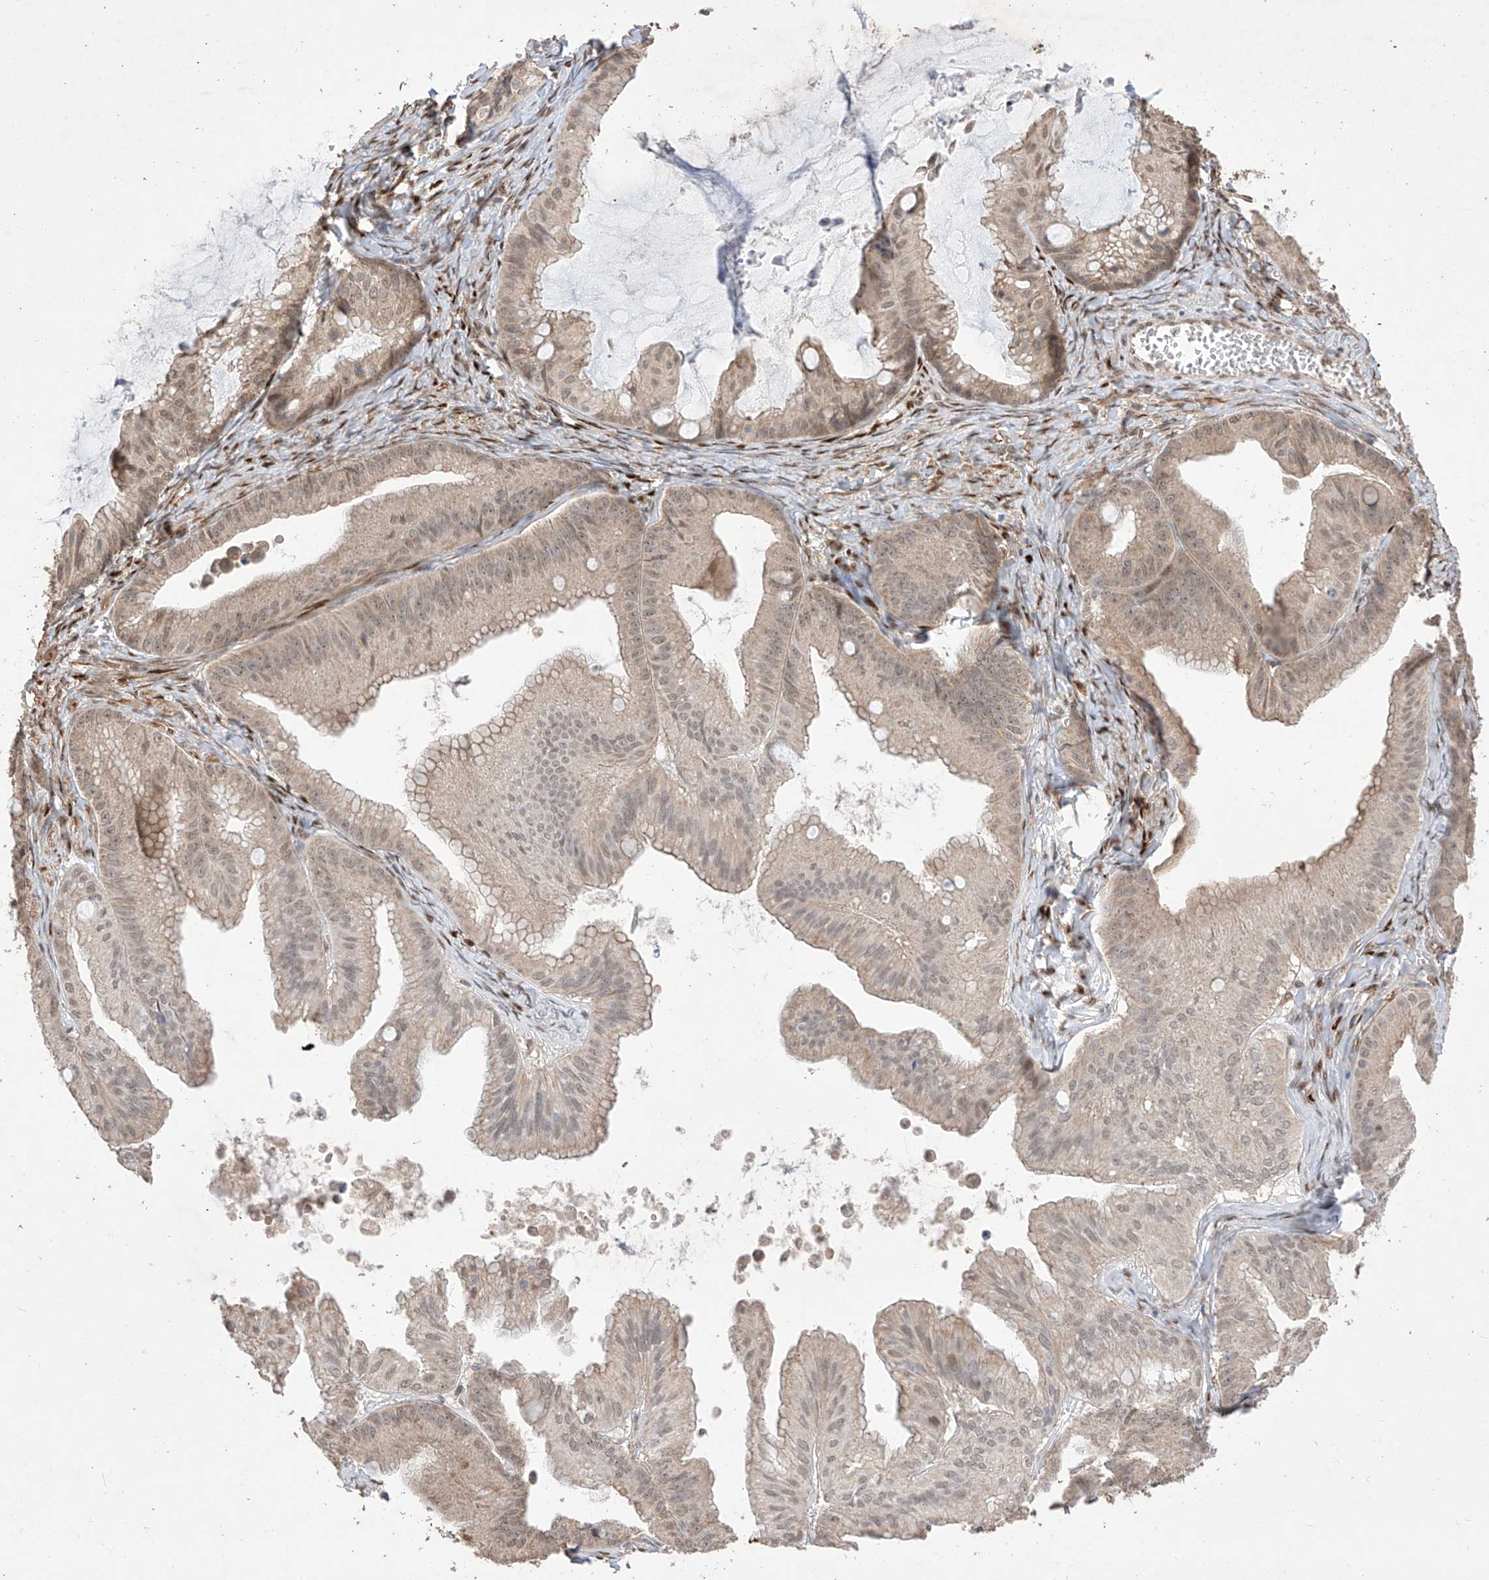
{"staining": {"intensity": "weak", "quantity": "25%-75%", "location": "cytoplasmic/membranous,nuclear"}, "tissue": "ovarian cancer", "cell_type": "Tumor cells", "image_type": "cancer", "snomed": [{"axis": "morphology", "description": "Cystadenocarcinoma, mucinous, NOS"}, {"axis": "topography", "description": "Ovary"}], "caption": "Ovarian mucinous cystadenocarcinoma stained with DAB (3,3'-diaminobenzidine) IHC displays low levels of weak cytoplasmic/membranous and nuclear positivity in about 25%-75% of tumor cells.", "gene": "LATS1", "patient": {"sex": "female", "age": 71}}